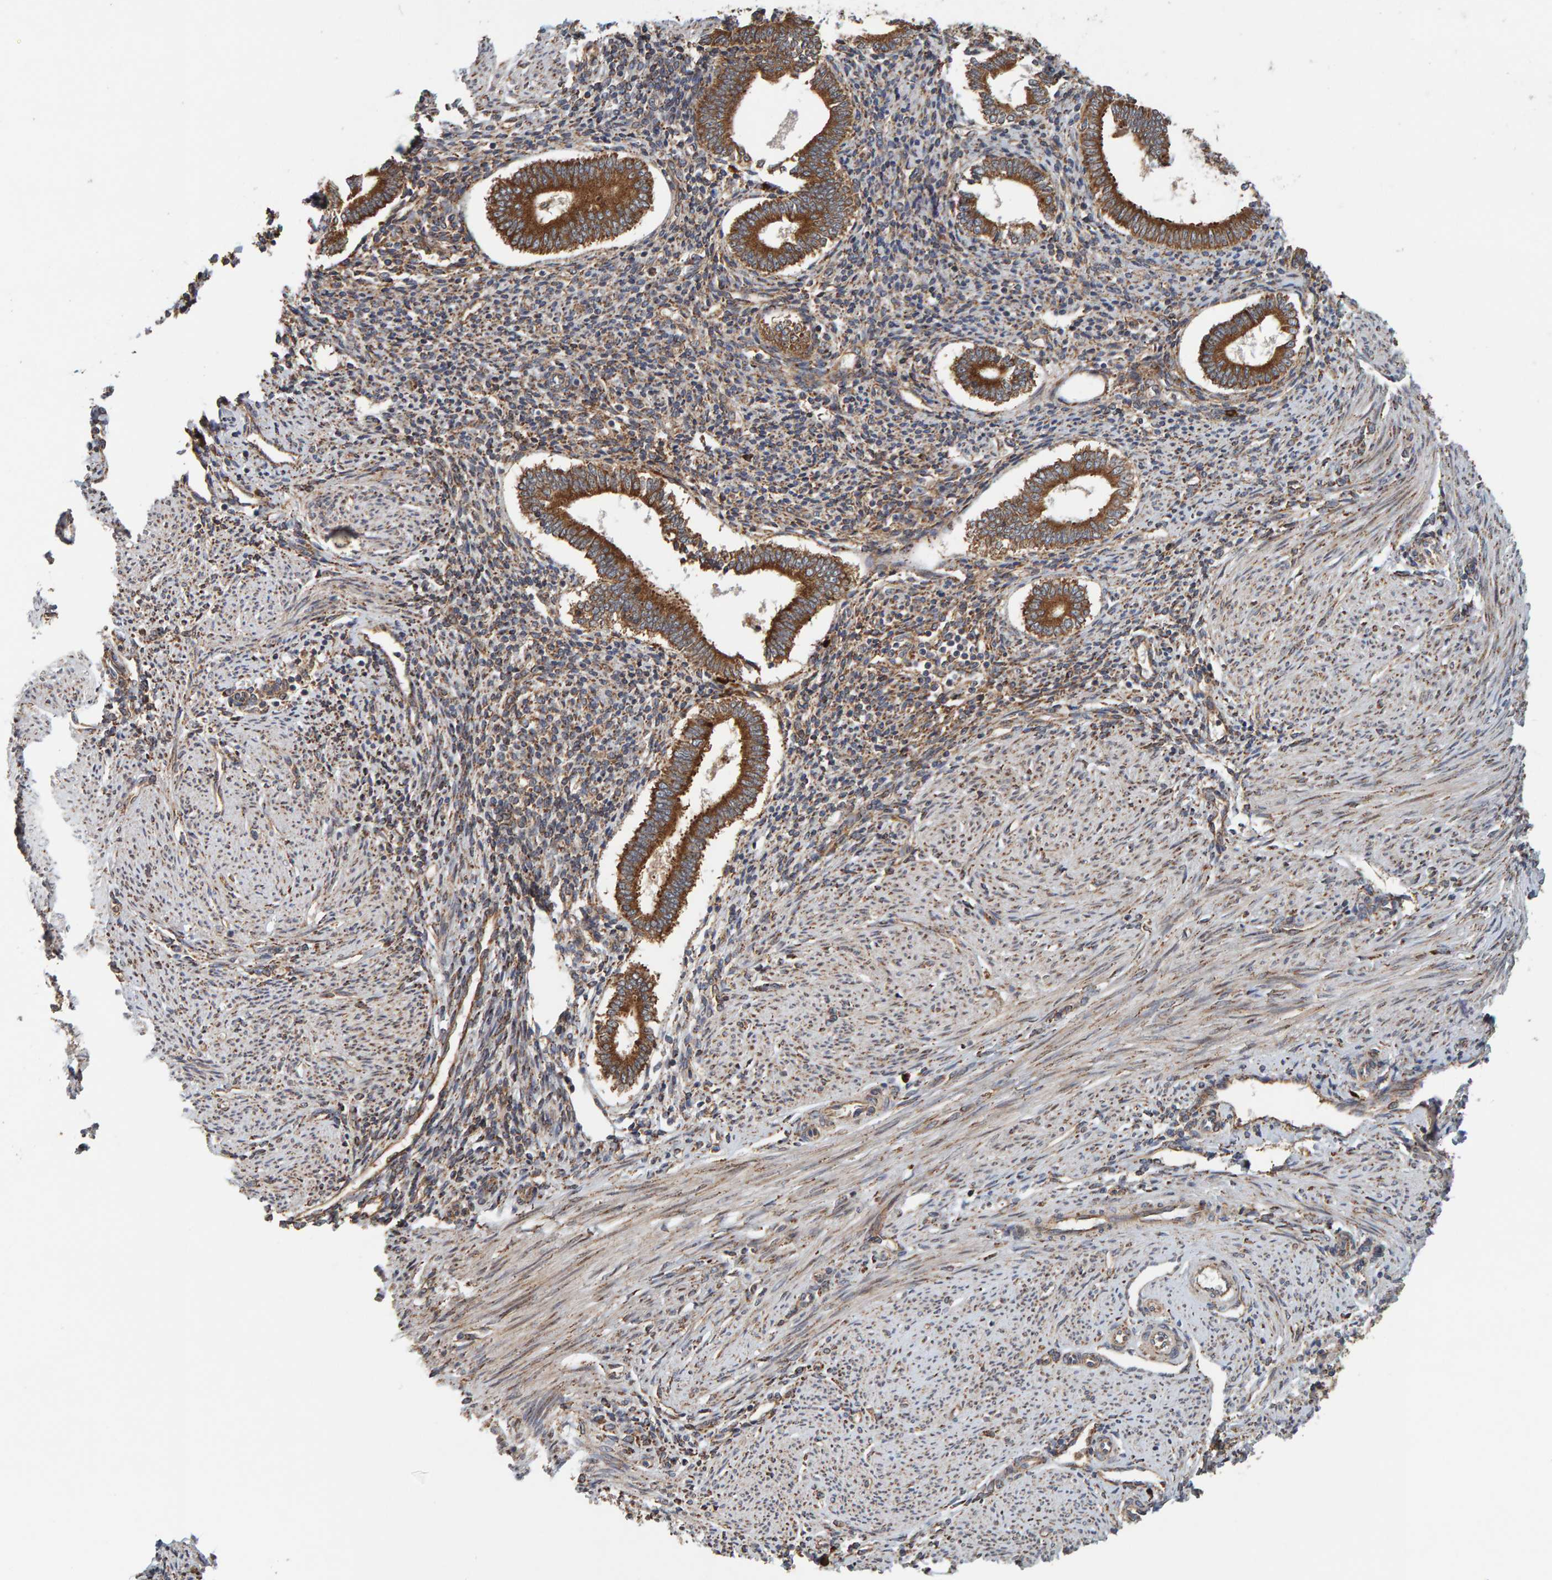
{"staining": {"intensity": "moderate", "quantity": ">75%", "location": "cytoplasmic/membranous"}, "tissue": "endometrium", "cell_type": "Cells in endometrial stroma", "image_type": "normal", "snomed": [{"axis": "morphology", "description": "Normal tissue, NOS"}, {"axis": "topography", "description": "Endometrium"}], "caption": "A high-resolution photomicrograph shows IHC staining of unremarkable endometrium, which demonstrates moderate cytoplasmic/membranous positivity in approximately >75% of cells in endometrial stroma.", "gene": "BAIAP2", "patient": {"sex": "female", "age": 42}}